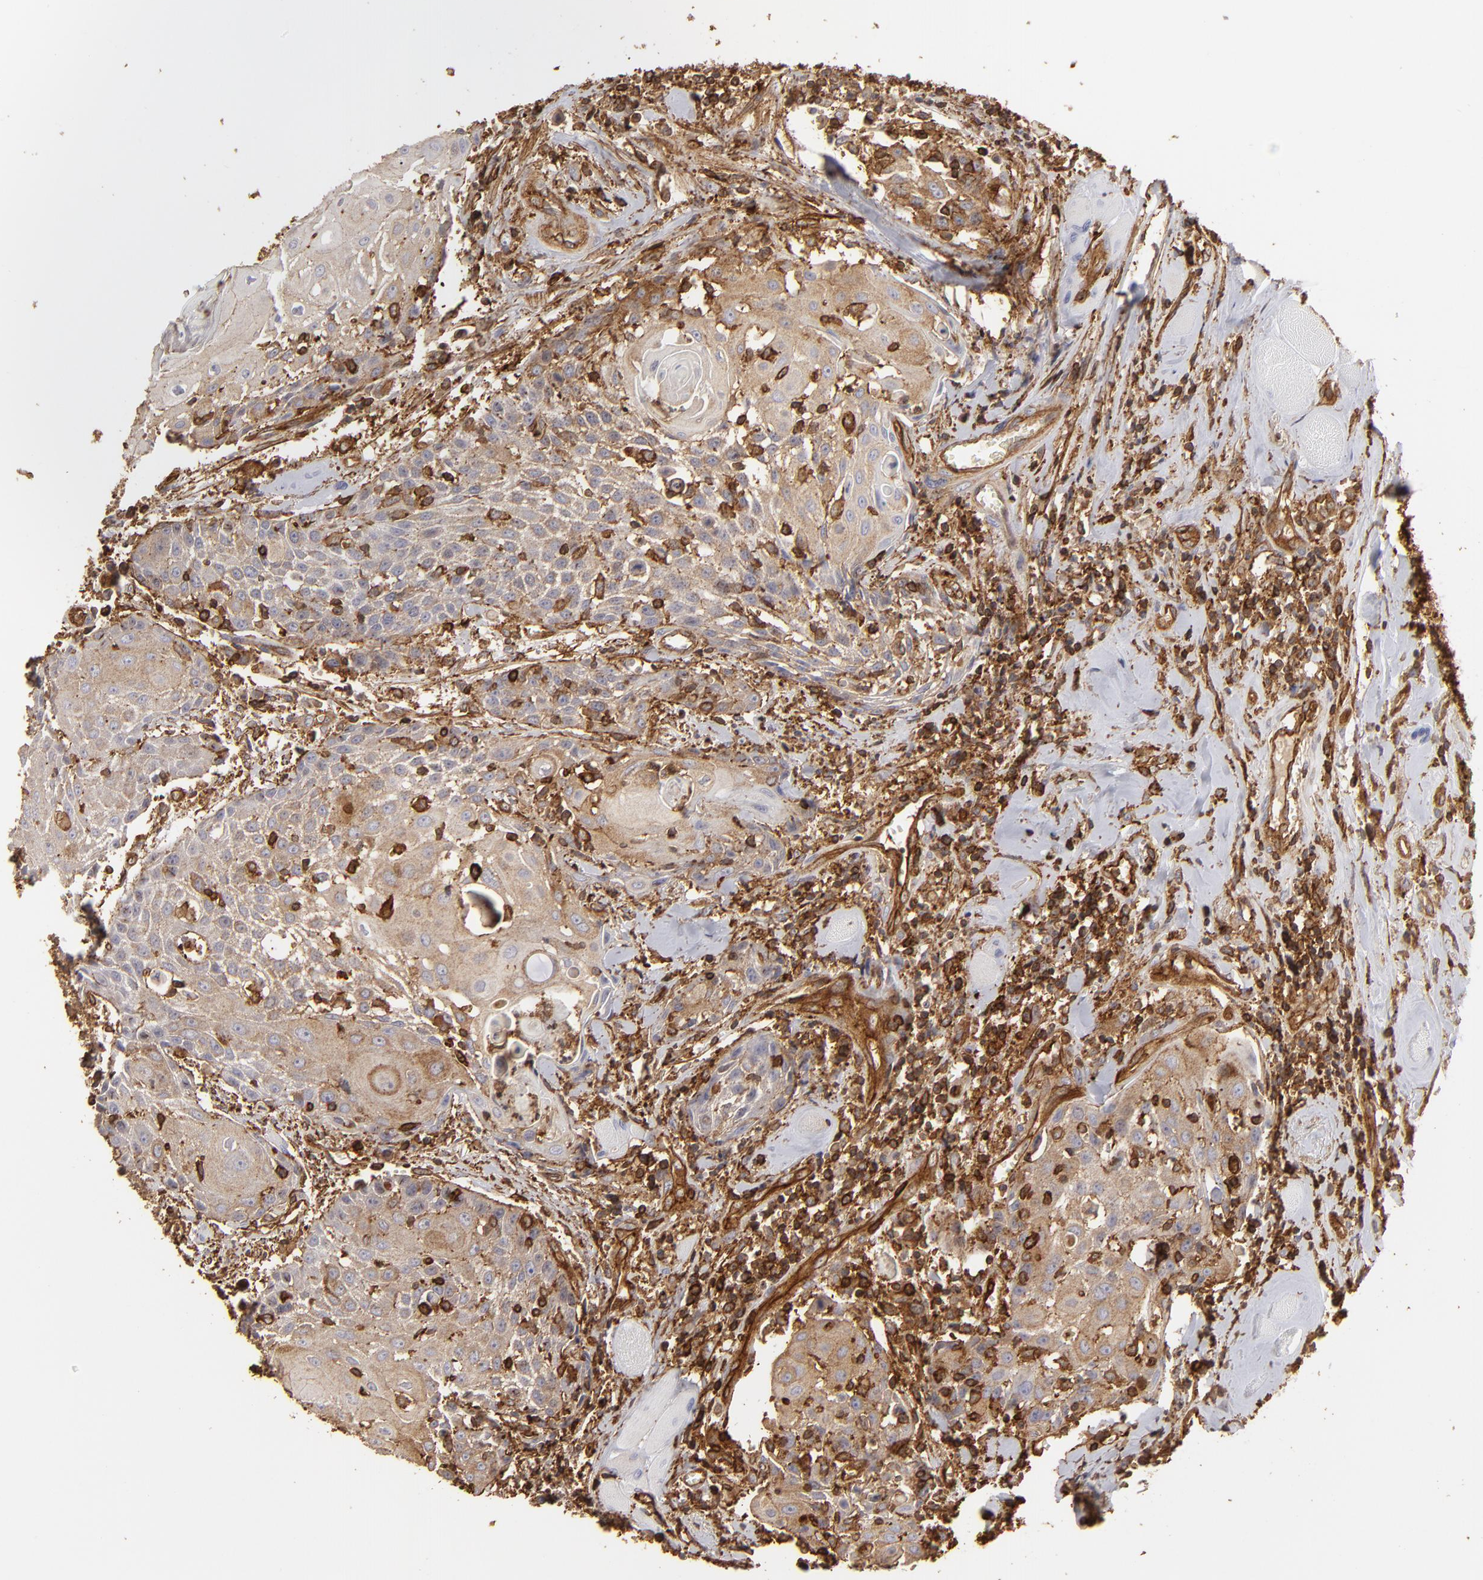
{"staining": {"intensity": "strong", "quantity": ">75%", "location": "cytoplasmic/membranous"}, "tissue": "head and neck cancer", "cell_type": "Tumor cells", "image_type": "cancer", "snomed": [{"axis": "morphology", "description": "Squamous cell carcinoma, NOS"}, {"axis": "topography", "description": "Oral tissue"}, {"axis": "topography", "description": "Head-Neck"}], "caption": "Strong cytoplasmic/membranous expression for a protein is identified in approximately >75% of tumor cells of squamous cell carcinoma (head and neck) using immunohistochemistry (IHC).", "gene": "ACTB", "patient": {"sex": "female", "age": 82}}